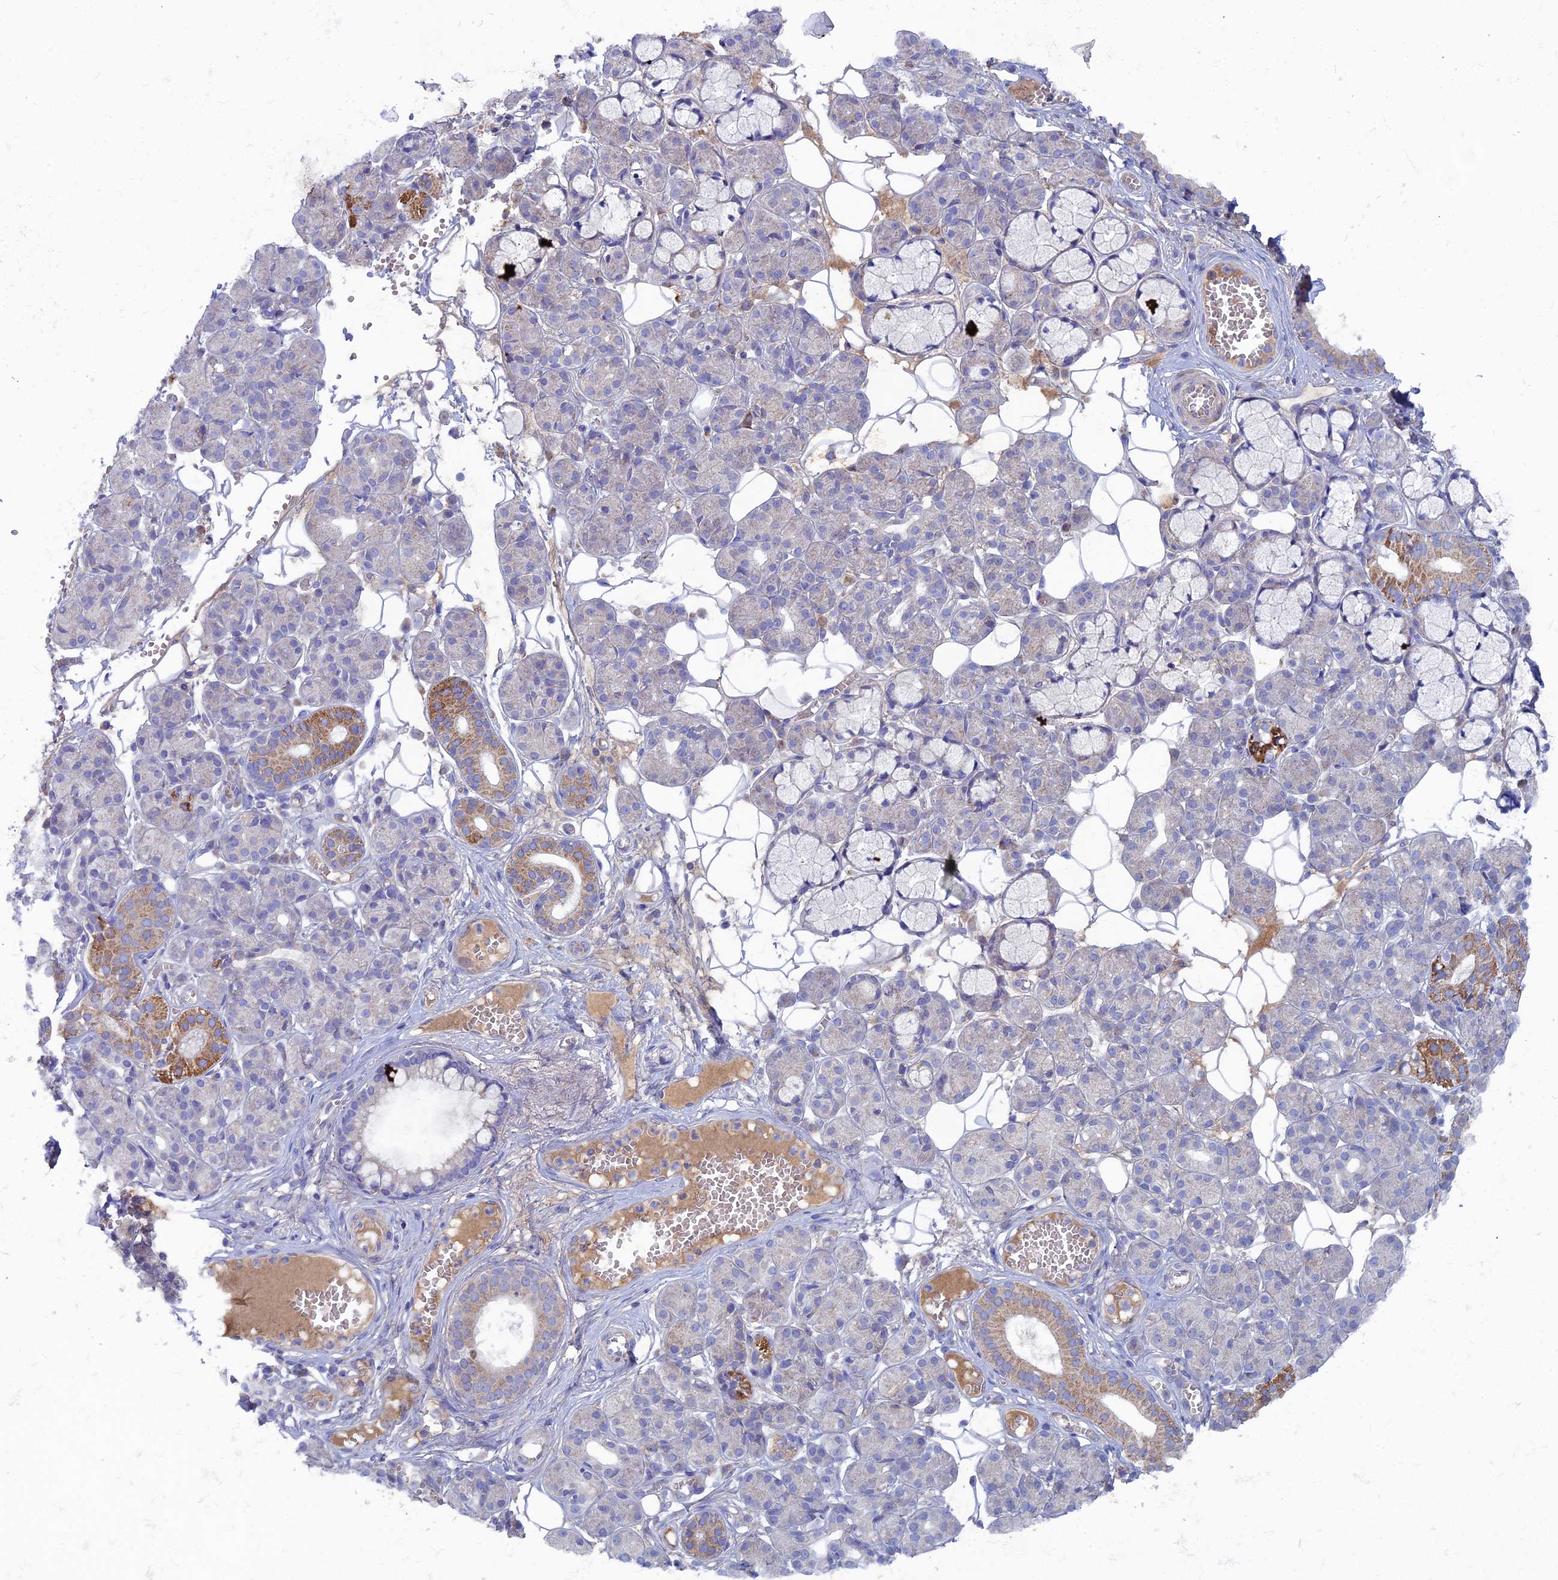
{"staining": {"intensity": "moderate", "quantity": "<25%", "location": "cytoplasmic/membranous"}, "tissue": "salivary gland", "cell_type": "Glandular cells", "image_type": "normal", "snomed": [{"axis": "morphology", "description": "Normal tissue, NOS"}, {"axis": "topography", "description": "Salivary gland"}], "caption": "A high-resolution histopathology image shows IHC staining of benign salivary gland, which exhibits moderate cytoplasmic/membranous expression in about <25% of glandular cells.", "gene": "SLC15A5", "patient": {"sex": "male", "age": 63}}